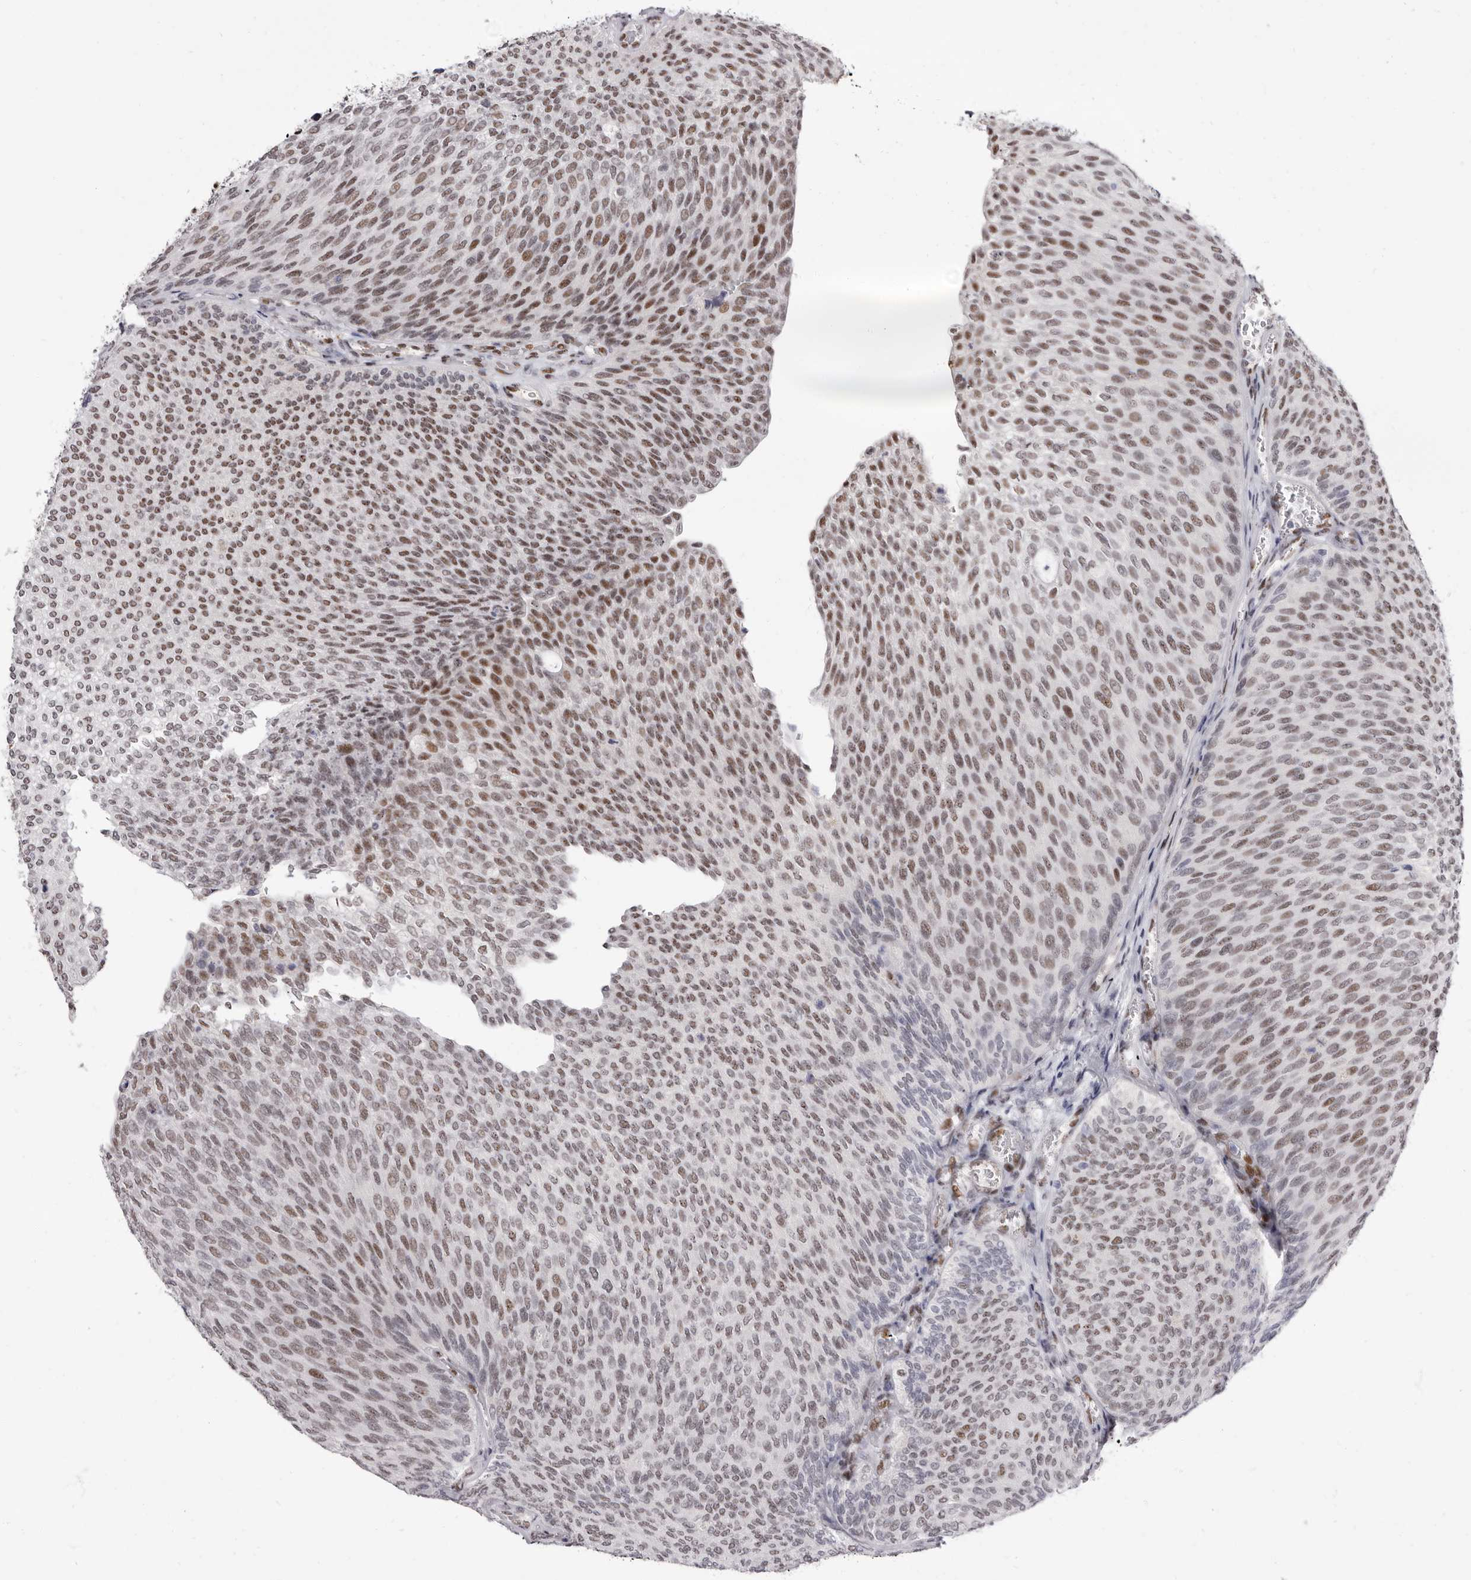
{"staining": {"intensity": "moderate", "quantity": "25%-75%", "location": "nuclear"}, "tissue": "urothelial cancer", "cell_type": "Tumor cells", "image_type": "cancer", "snomed": [{"axis": "morphology", "description": "Urothelial carcinoma, Low grade"}, {"axis": "topography", "description": "Urinary bladder"}], "caption": "Protein analysis of urothelial cancer tissue displays moderate nuclear expression in about 25%-75% of tumor cells.", "gene": "ZNF326", "patient": {"sex": "female", "age": 79}}